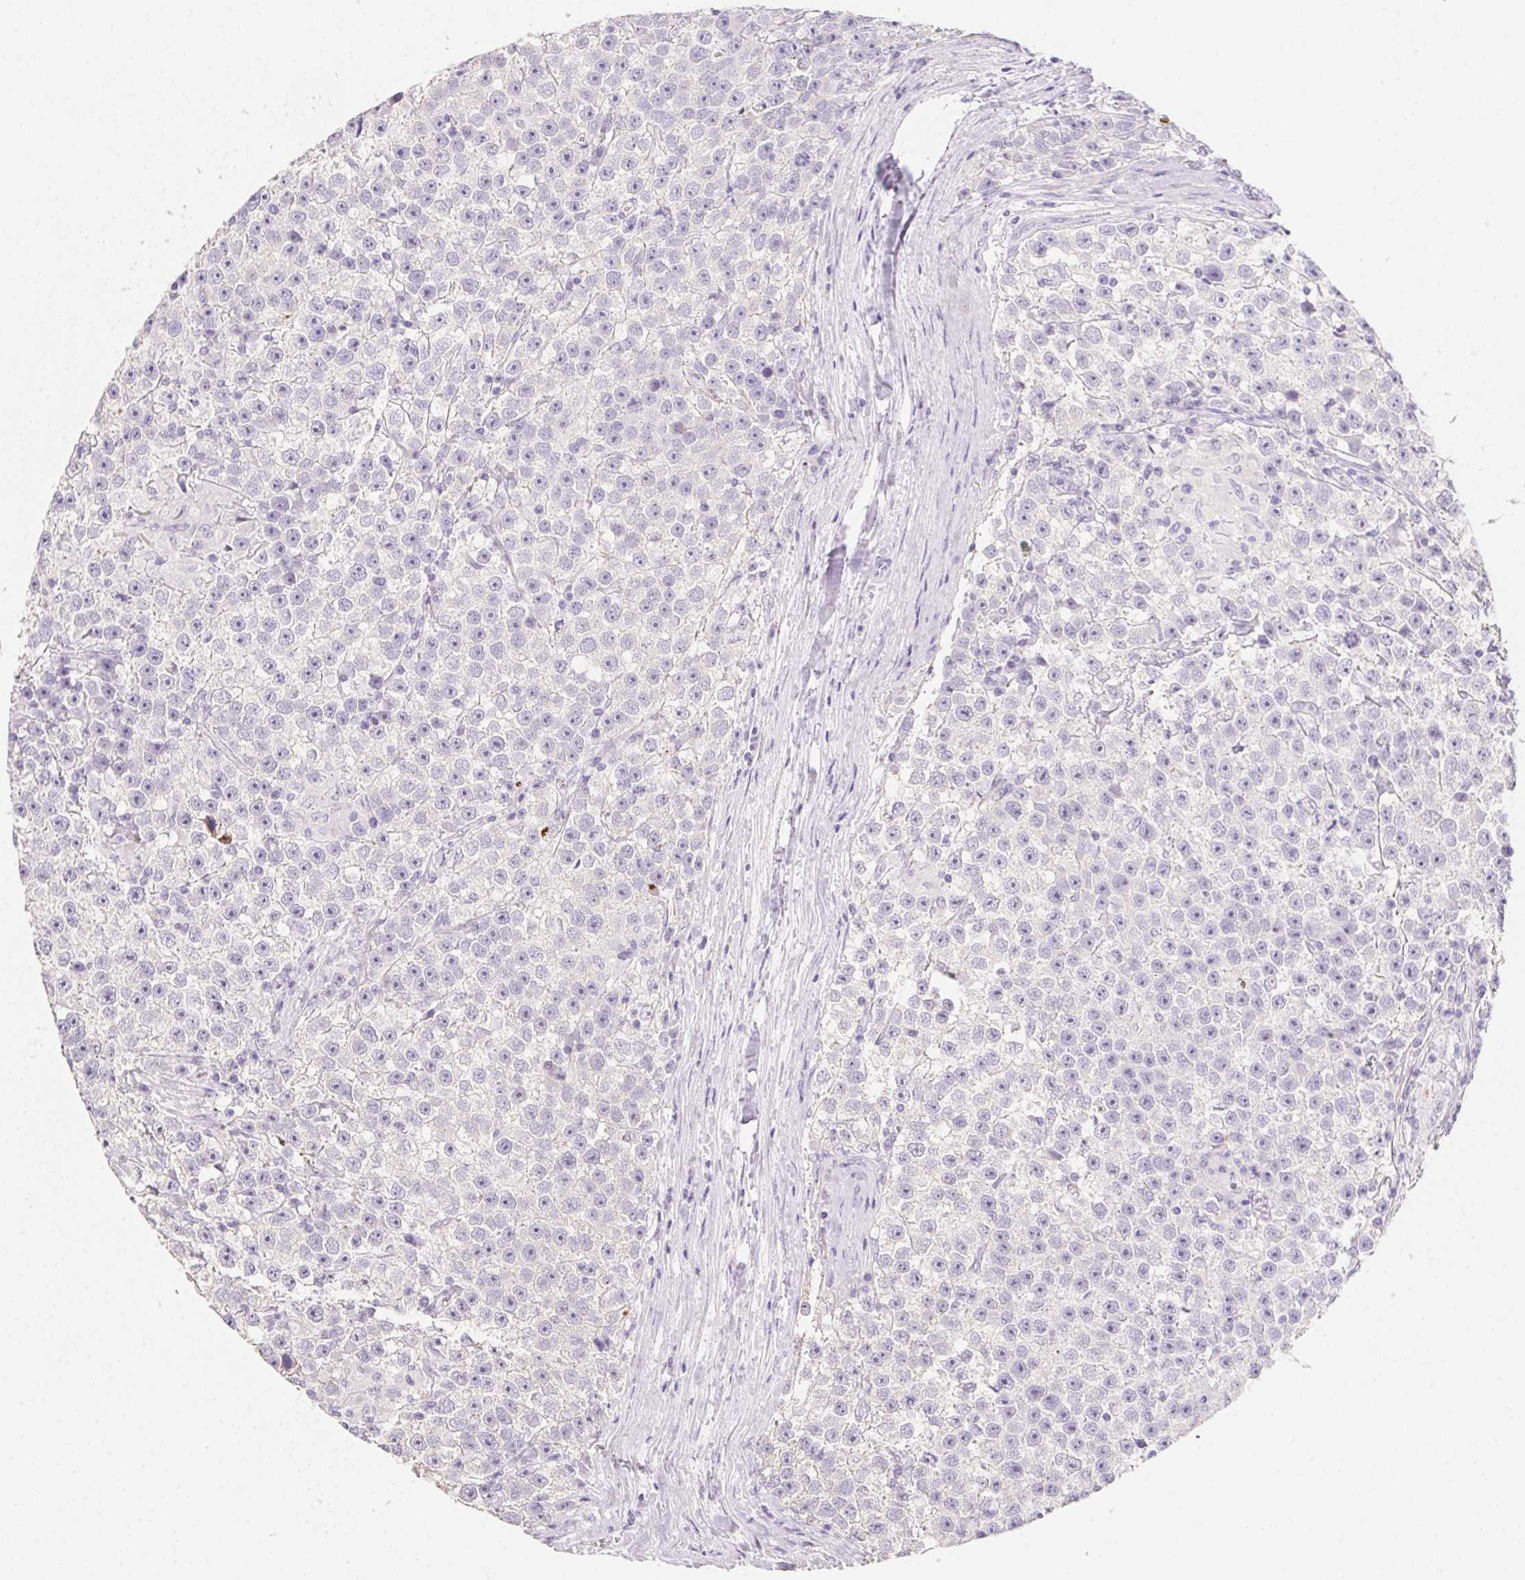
{"staining": {"intensity": "negative", "quantity": "none", "location": "none"}, "tissue": "testis cancer", "cell_type": "Tumor cells", "image_type": "cancer", "snomed": [{"axis": "morphology", "description": "Seminoma, NOS"}, {"axis": "topography", "description": "Testis"}], "caption": "Immunohistochemistry (IHC) image of neoplastic tissue: human testis cancer (seminoma) stained with DAB demonstrates no significant protein positivity in tumor cells. (Stains: DAB immunohistochemistry (IHC) with hematoxylin counter stain, Microscopy: brightfield microscopy at high magnification).", "gene": "MYL4", "patient": {"sex": "male", "age": 31}}